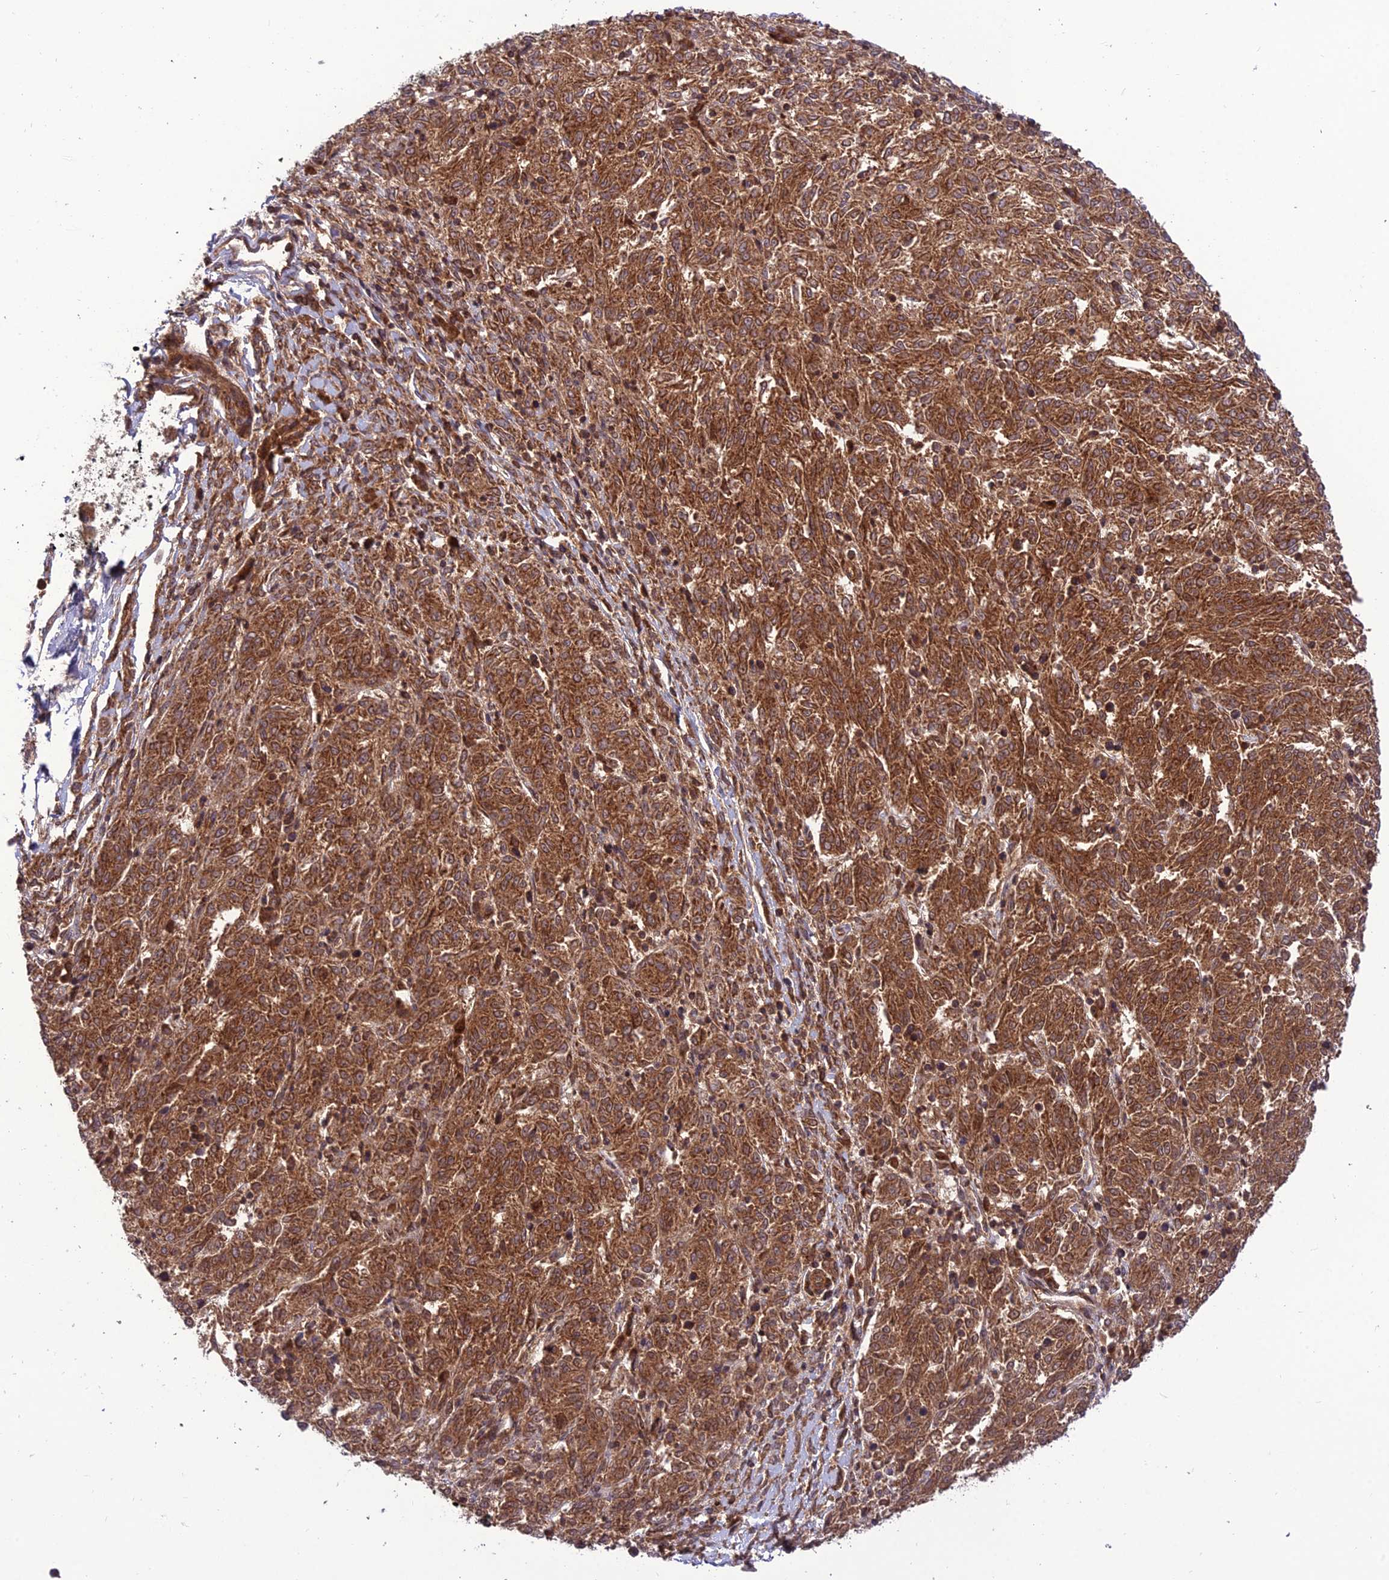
{"staining": {"intensity": "strong", "quantity": ">75%", "location": "cytoplasmic/membranous"}, "tissue": "melanoma", "cell_type": "Tumor cells", "image_type": "cancer", "snomed": [{"axis": "morphology", "description": "Malignant melanoma, NOS"}, {"axis": "topography", "description": "Skin"}], "caption": "Immunohistochemical staining of melanoma shows strong cytoplasmic/membranous protein expression in about >75% of tumor cells. (IHC, brightfield microscopy, high magnification).", "gene": "NDUFC1", "patient": {"sex": "female", "age": 72}}